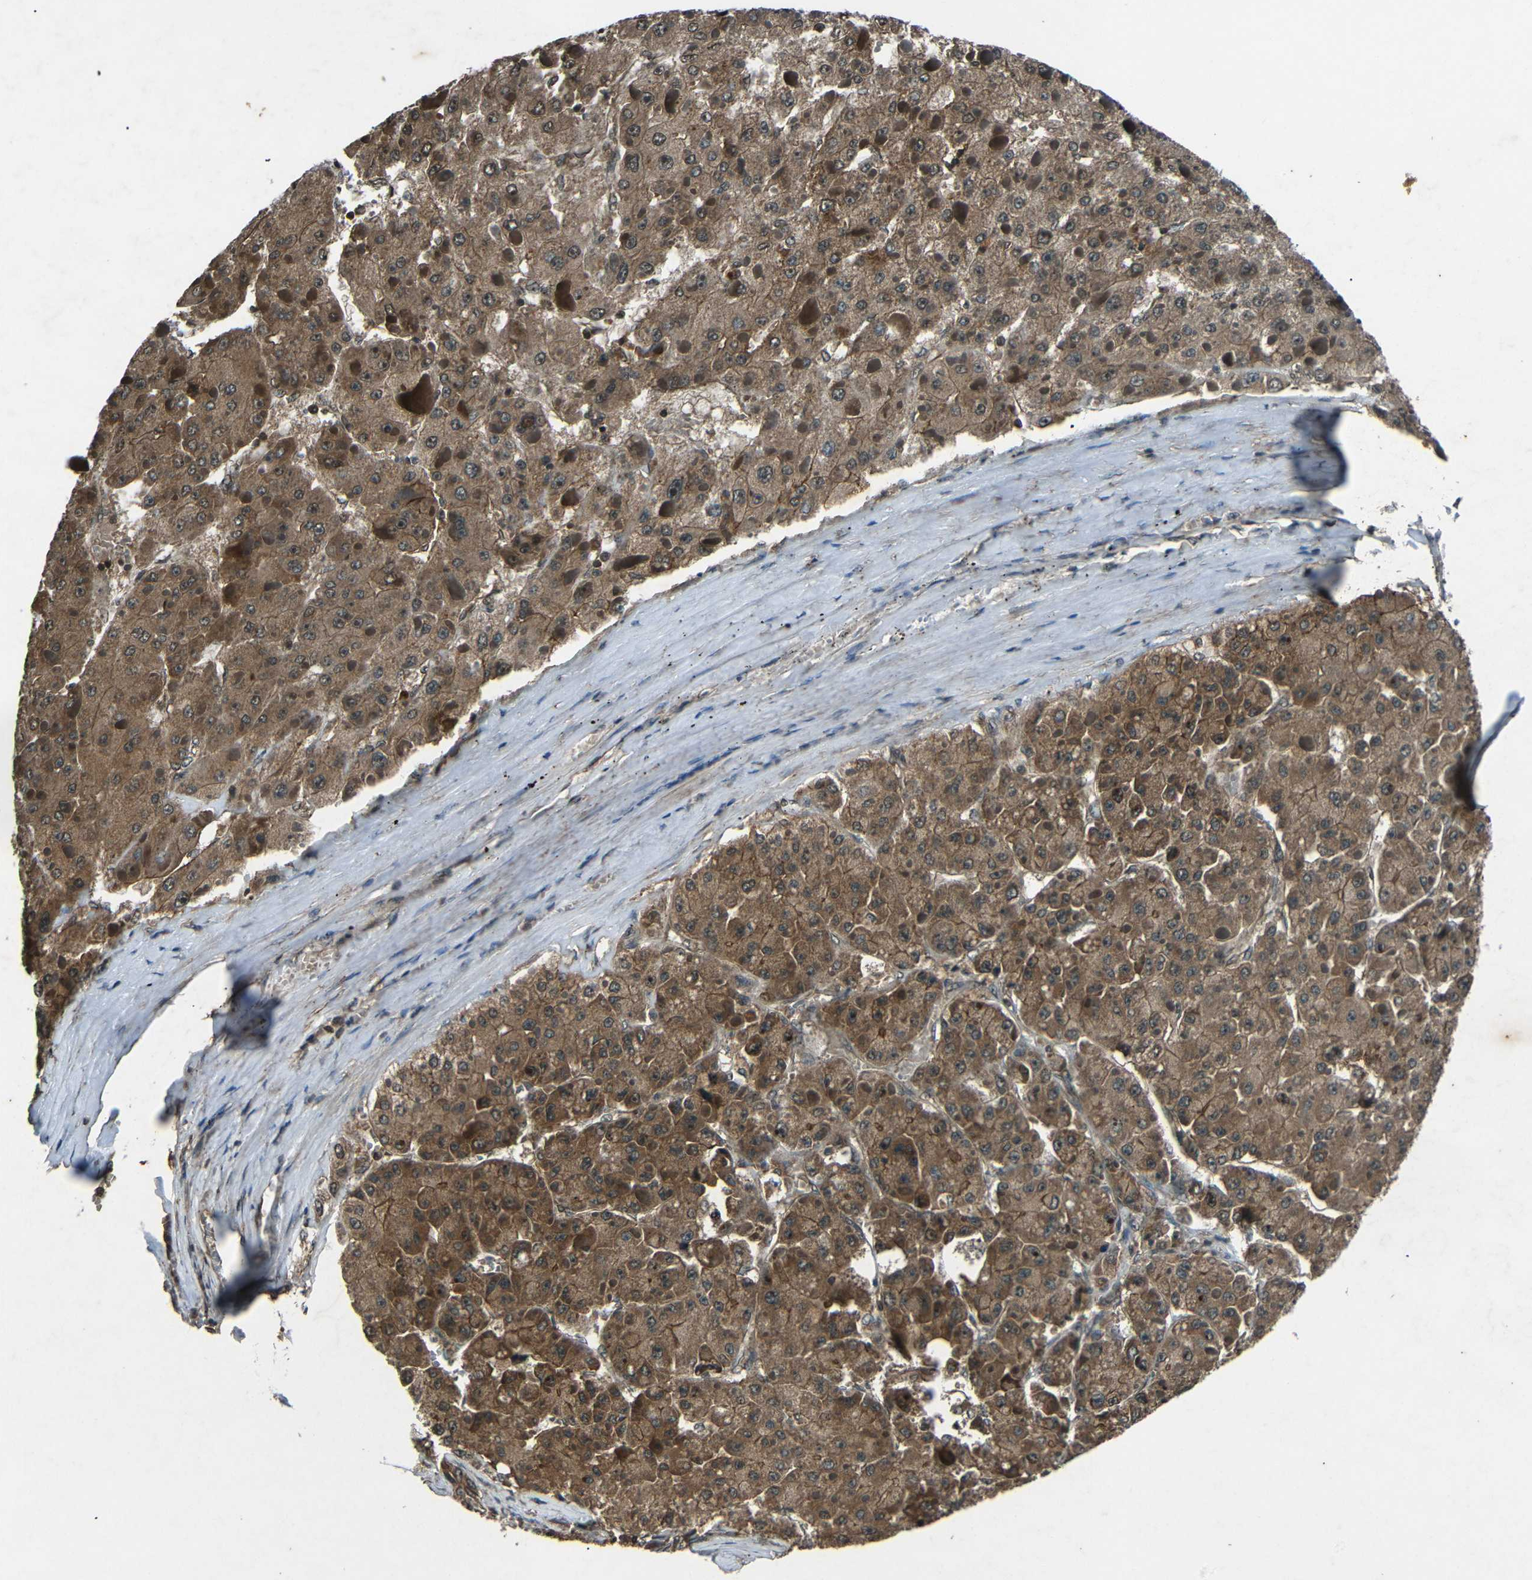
{"staining": {"intensity": "moderate", "quantity": ">75%", "location": "cytoplasmic/membranous"}, "tissue": "liver cancer", "cell_type": "Tumor cells", "image_type": "cancer", "snomed": [{"axis": "morphology", "description": "Carcinoma, Hepatocellular, NOS"}, {"axis": "topography", "description": "Liver"}], "caption": "This histopathology image demonstrates hepatocellular carcinoma (liver) stained with immunohistochemistry (IHC) to label a protein in brown. The cytoplasmic/membranous of tumor cells show moderate positivity for the protein. Nuclei are counter-stained blue.", "gene": "PLK2", "patient": {"sex": "female", "age": 73}}